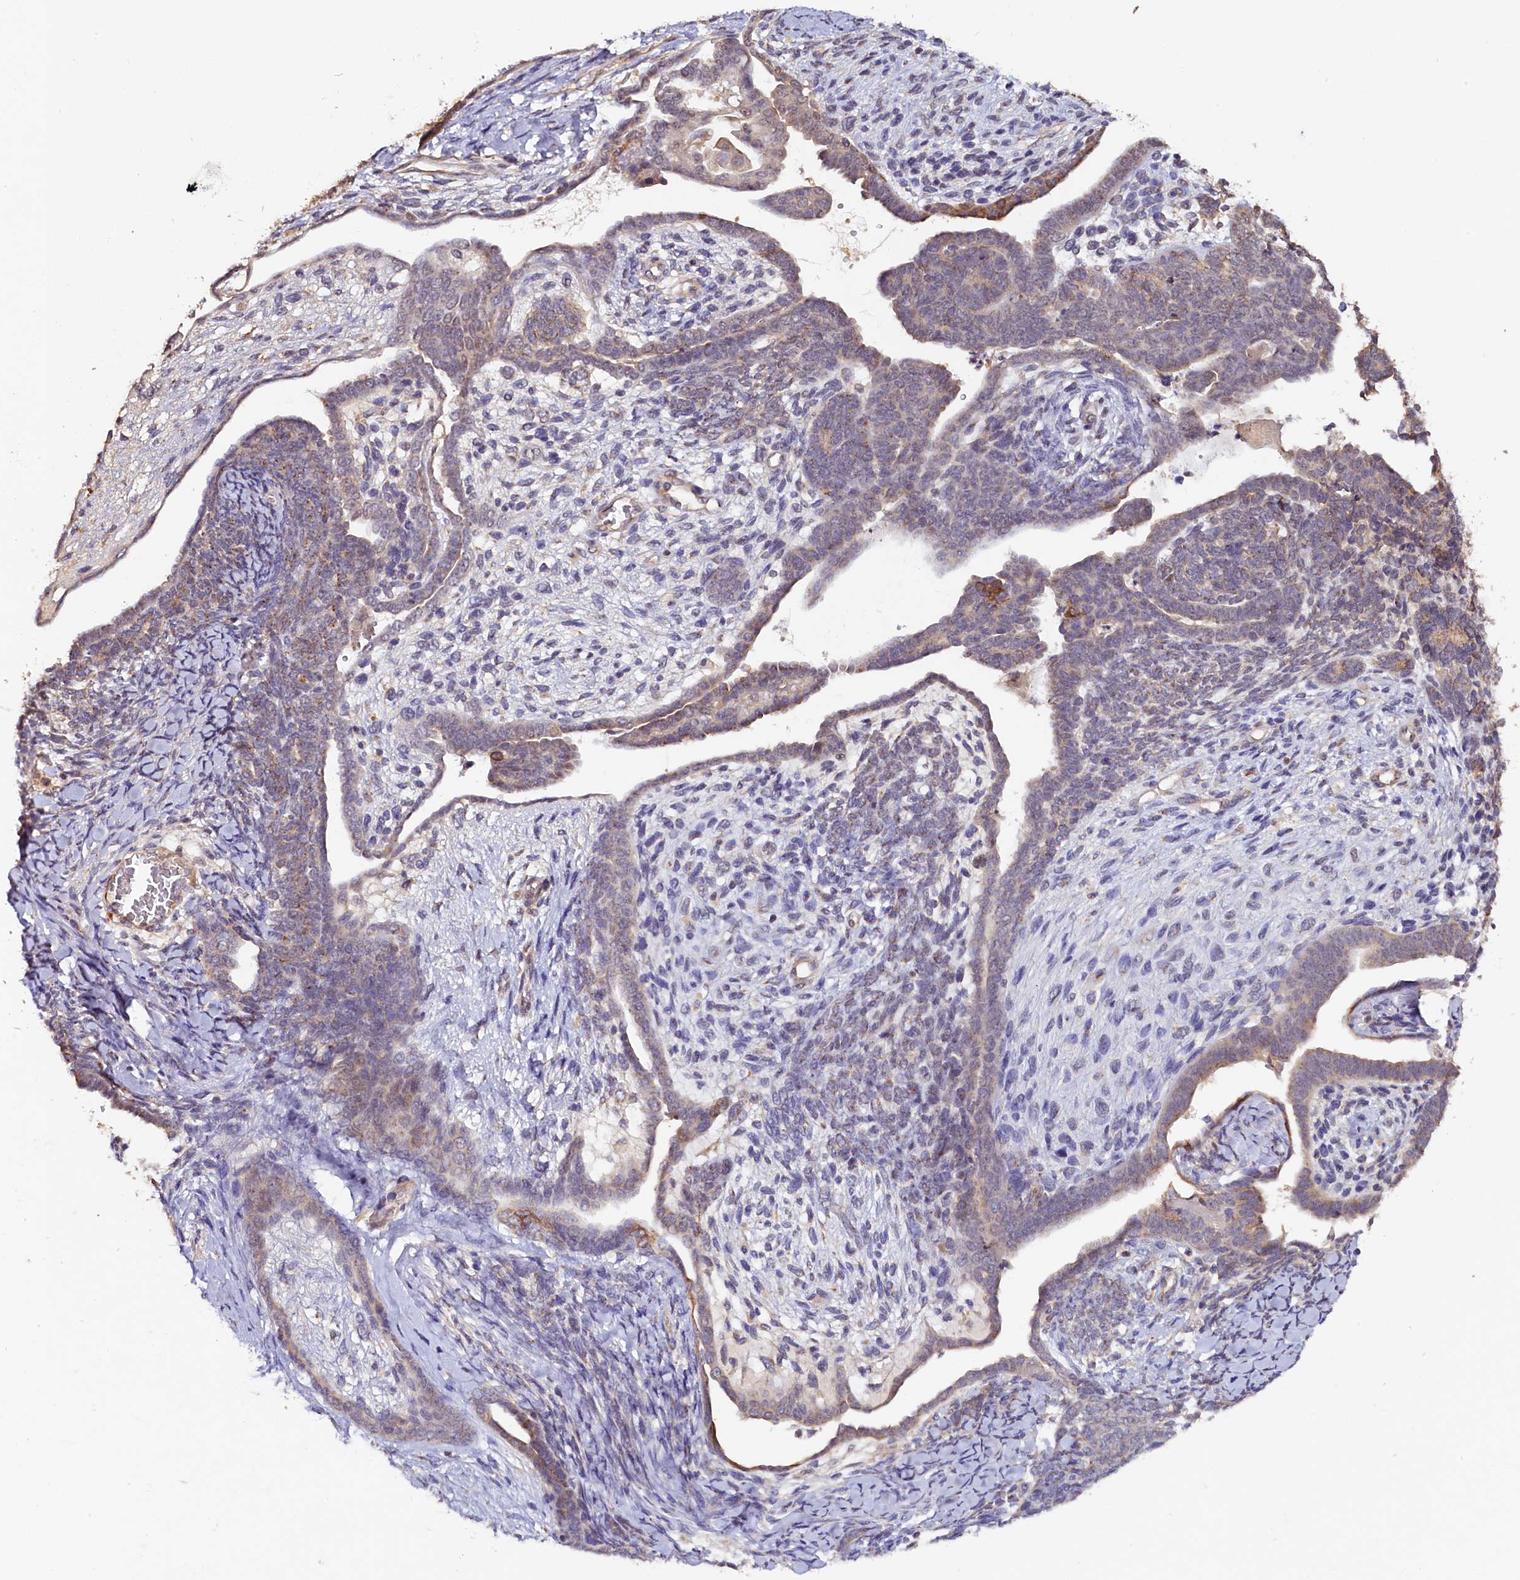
{"staining": {"intensity": "weak", "quantity": "25%-75%", "location": "cytoplasmic/membranous"}, "tissue": "endometrial cancer", "cell_type": "Tumor cells", "image_type": "cancer", "snomed": [{"axis": "morphology", "description": "Neoplasm, malignant, NOS"}, {"axis": "topography", "description": "Endometrium"}], "caption": "Endometrial cancer stained with a protein marker reveals weak staining in tumor cells.", "gene": "TANGO6", "patient": {"sex": "female", "age": 74}}